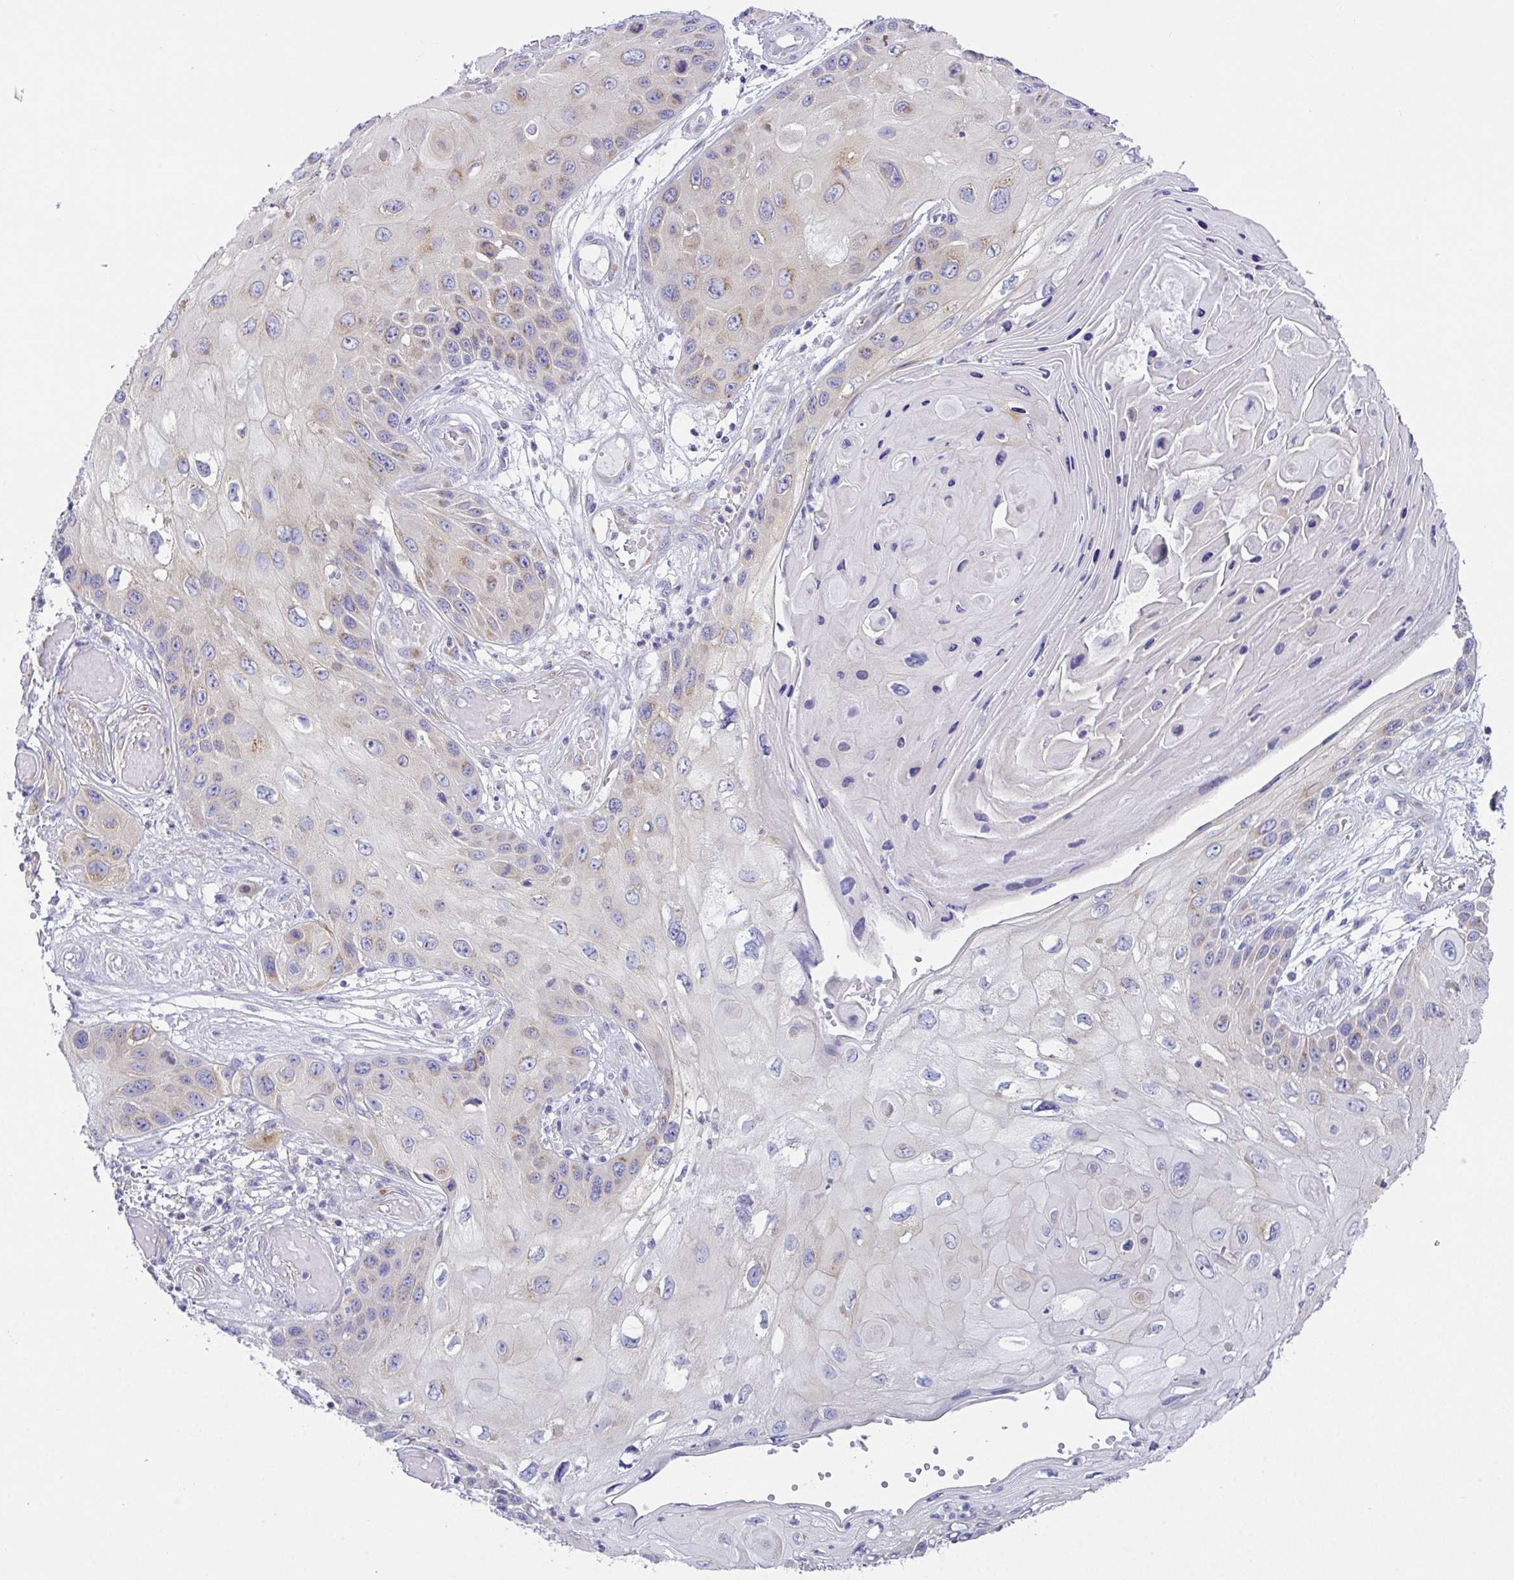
{"staining": {"intensity": "weak", "quantity": "<25%", "location": "cytoplasmic/membranous"}, "tissue": "skin cancer", "cell_type": "Tumor cells", "image_type": "cancer", "snomed": [{"axis": "morphology", "description": "Squamous cell carcinoma, NOS"}, {"axis": "topography", "description": "Skin"}, {"axis": "topography", "description": "Vulva"}], "caption": "The photomicrograph demonstrates no staining of tumor cells in squamous cell carcinoma (skin).", "gene": "FAM177A1", "patient": {"sex": "female", "age": 44}}